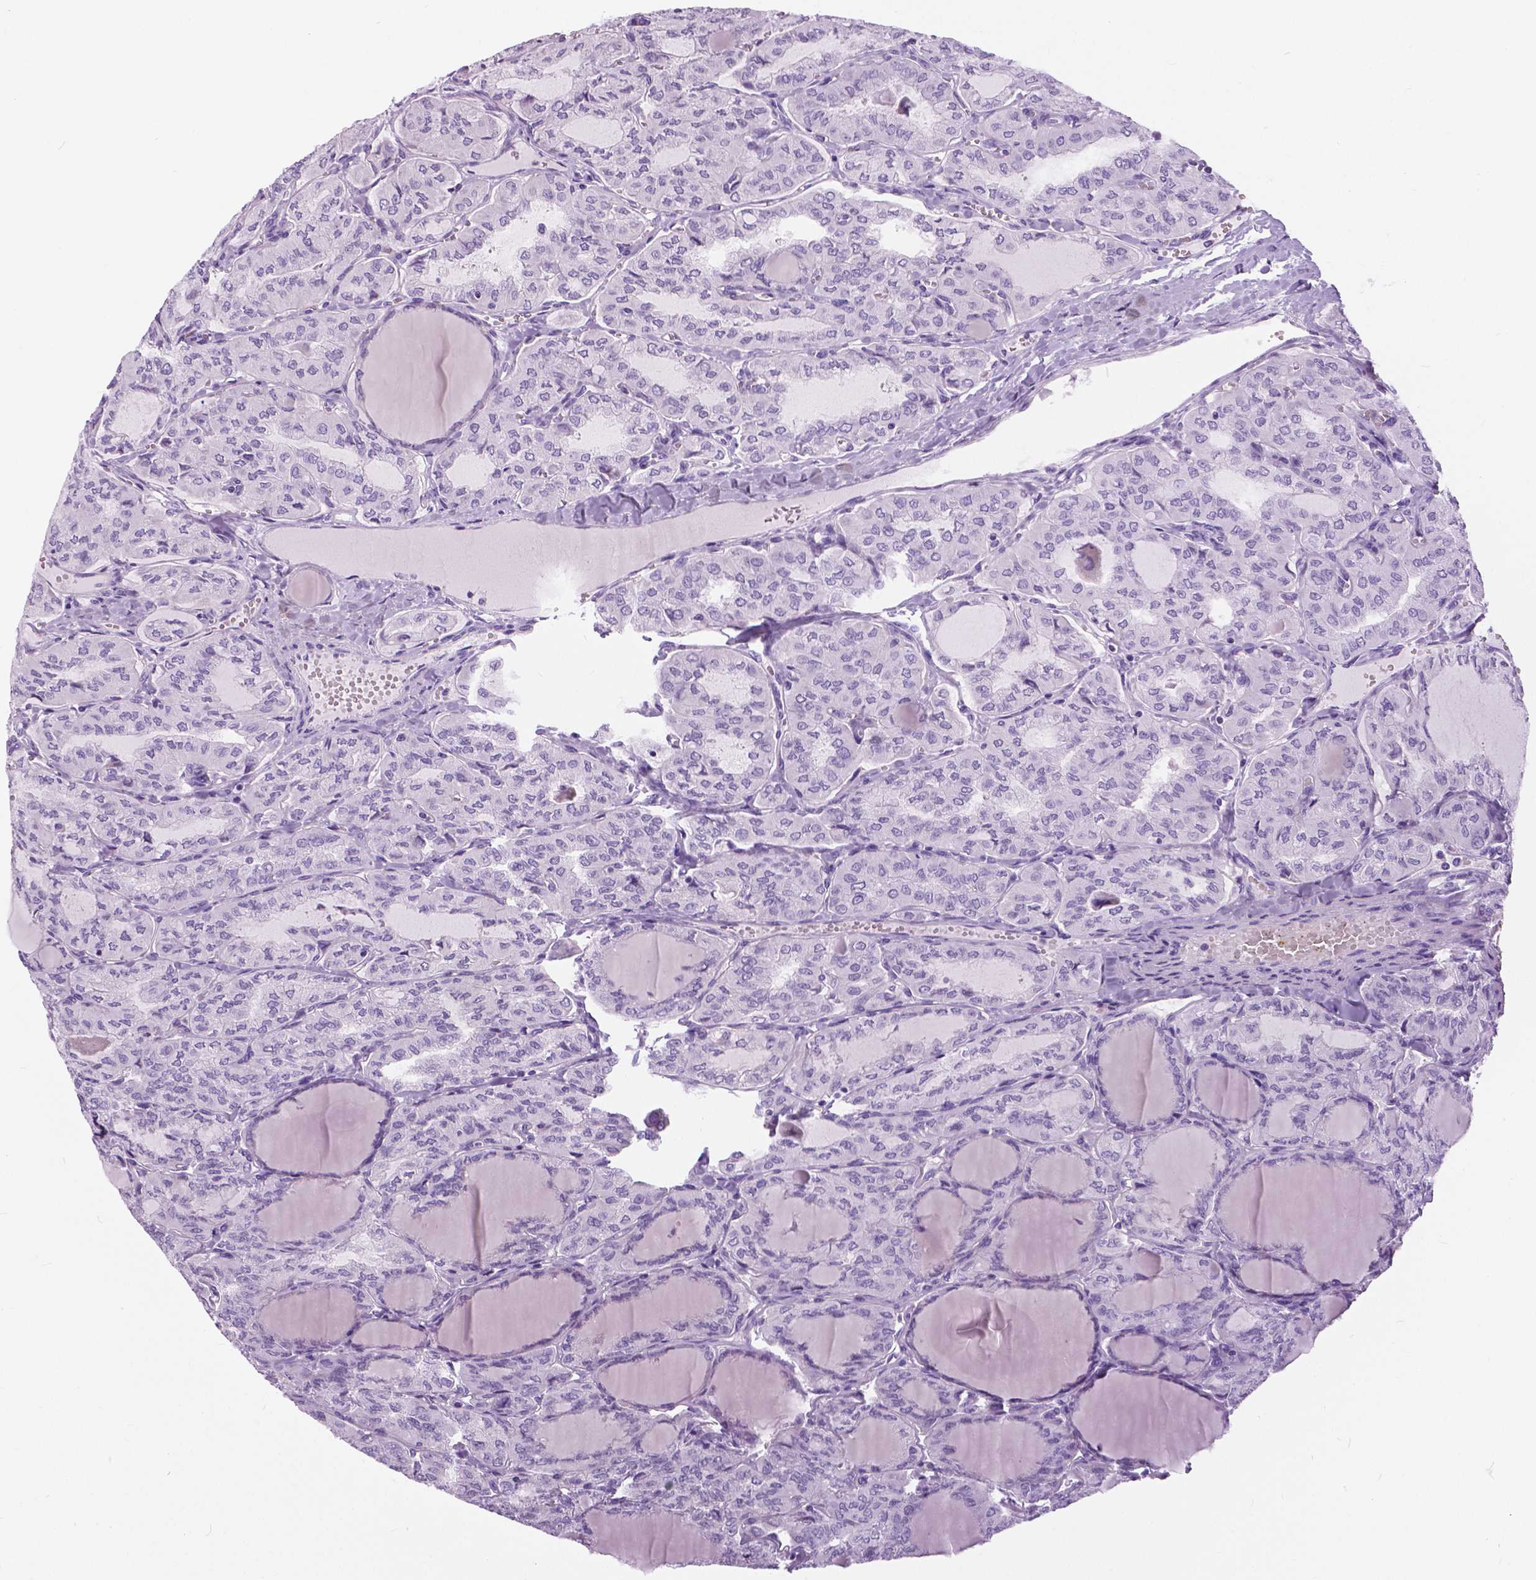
{"staining": {"intensity": "negative", "quantity": "none", "location": "none"}, "tissue": "thyroid cancer", "cell_type": "Tumor cells", "image_type": "cancer", "snomed": [{"axis": "morphology", "description": "Papillary adenocarcinoma, NOS"}, {"axis": "topography", "description": "Thyroid gland"}], "caption": "Image shows no significant protein positivity in tumor cells of thyroid cancer (papillary adenocarcinoma).", "gene": "TP53TG5", "patient": {"sex": "male", "age": 20}}